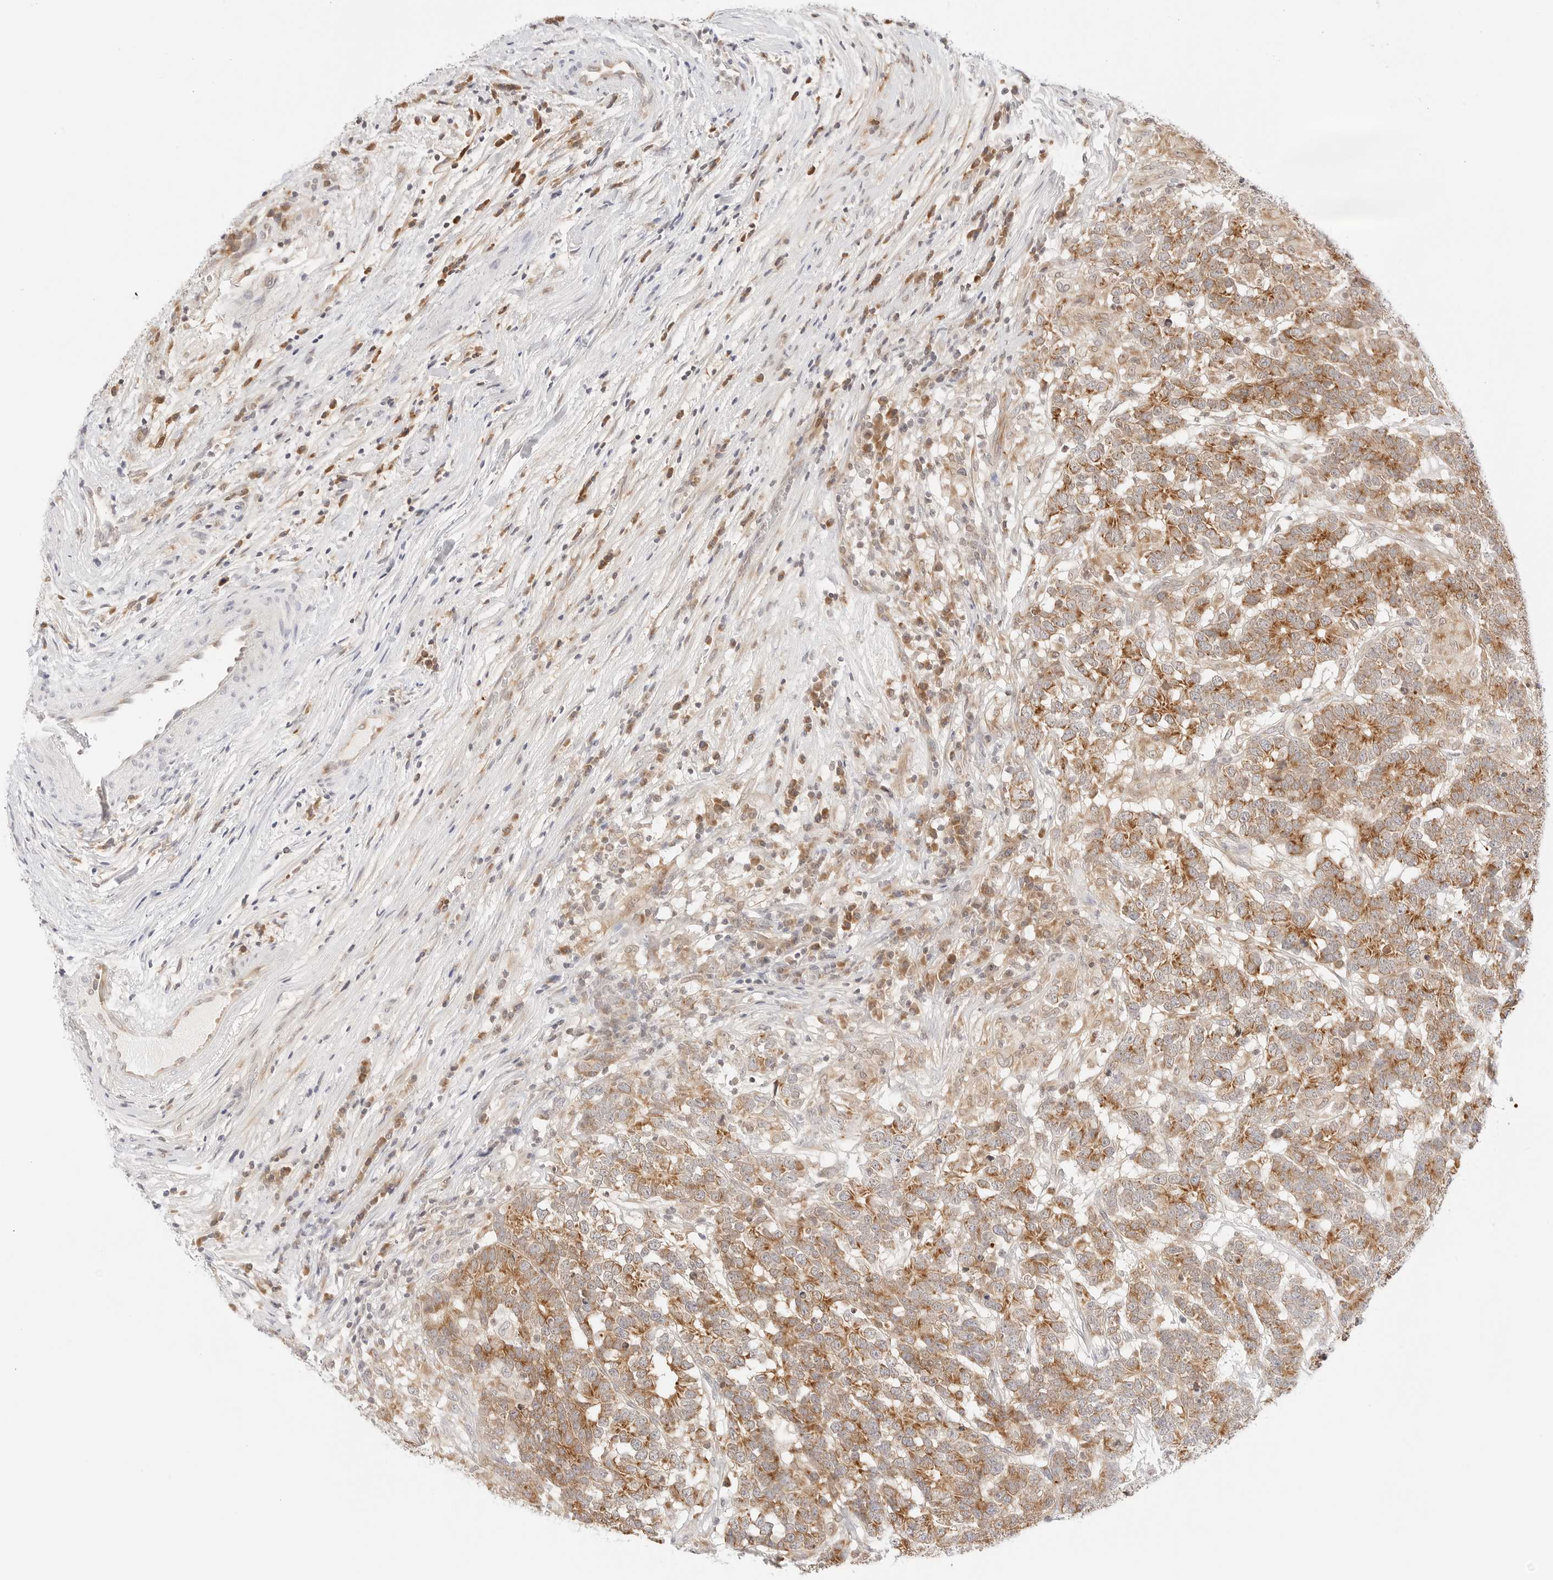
{"staining": {"intensity": "moderate", "quantity": ">75%", "location": "cytoplasmic/membranous"}, "tissue": "testis cancer", "cell_type": "Tumor cells", "image_type": "cancer", "snomed": [{"axis": "morphology", "description": "Carcinoma, Embryonal, NOS"}, {"axis": "topography", "description": "Testis"}], "caption": "A brown stain shows moderate cytoplasmic/membranous staining of a protein in human testis cancer (embryonal carcinoma) tumor cells.", "gene": "ERO1B", "patient": {"sex": "male", "age": 26}}